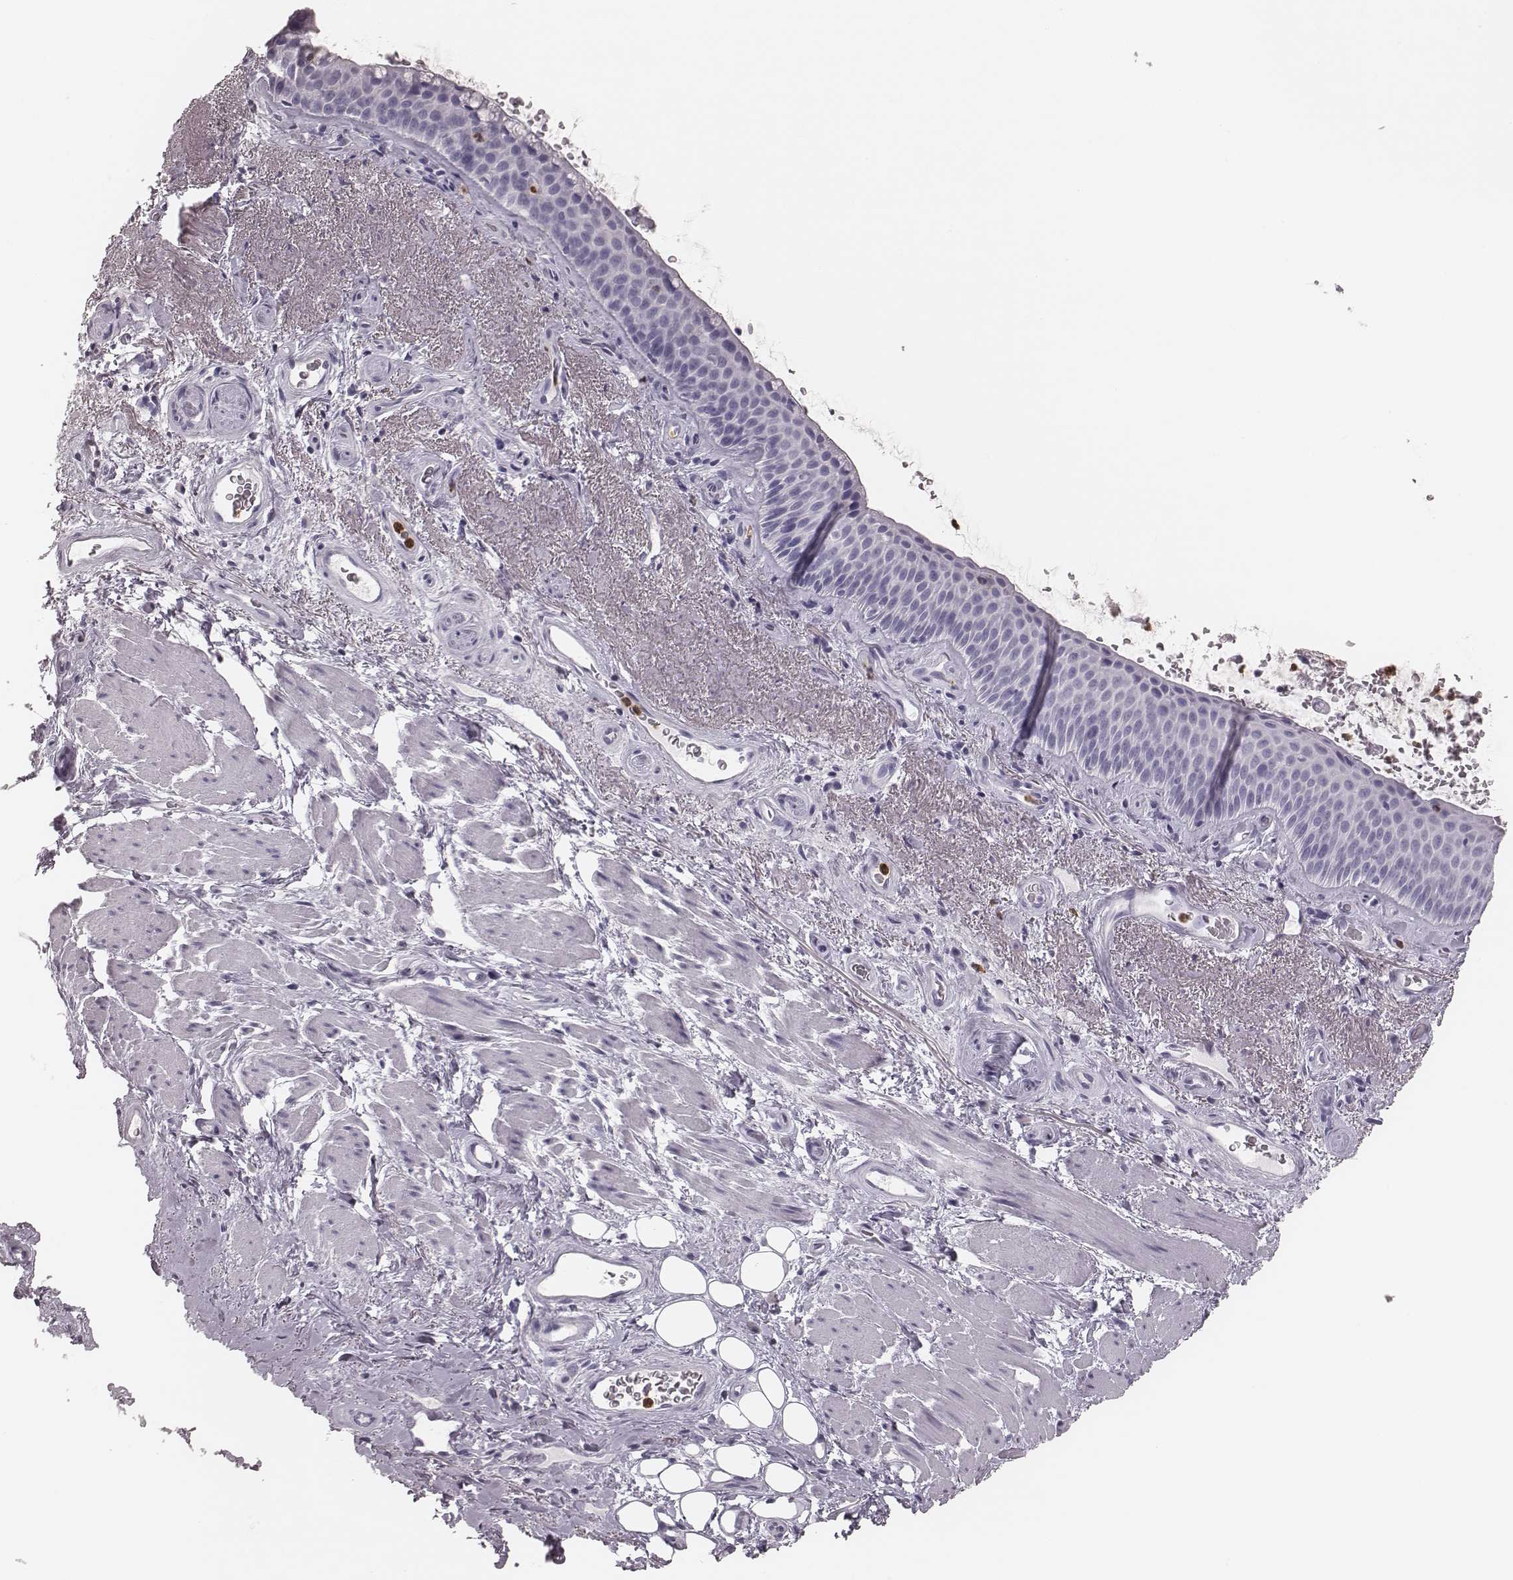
{"staining": {"intensity": "negative", "quantity": "none", "location": "none"}, "tissue": "bronchus", "cell_type": "Respiratory epithelial cells", "image_type": "normal", "snomed": [{"axis": "morphology", "description": "Normal tissue, NOS"}, {"axis": "topography", "description": "Bronchus"}], "caption": "This is a image of immunohistochemistry (IHC) staining of benign bronchus, which shows no expression in respiratory epithelial cells. The staining is performed using DAB brown chromogen with nuclei counter-stained in using hematoxylin.", "gene": "ELANE", "patient": {"sex": "male", "age": 48}}